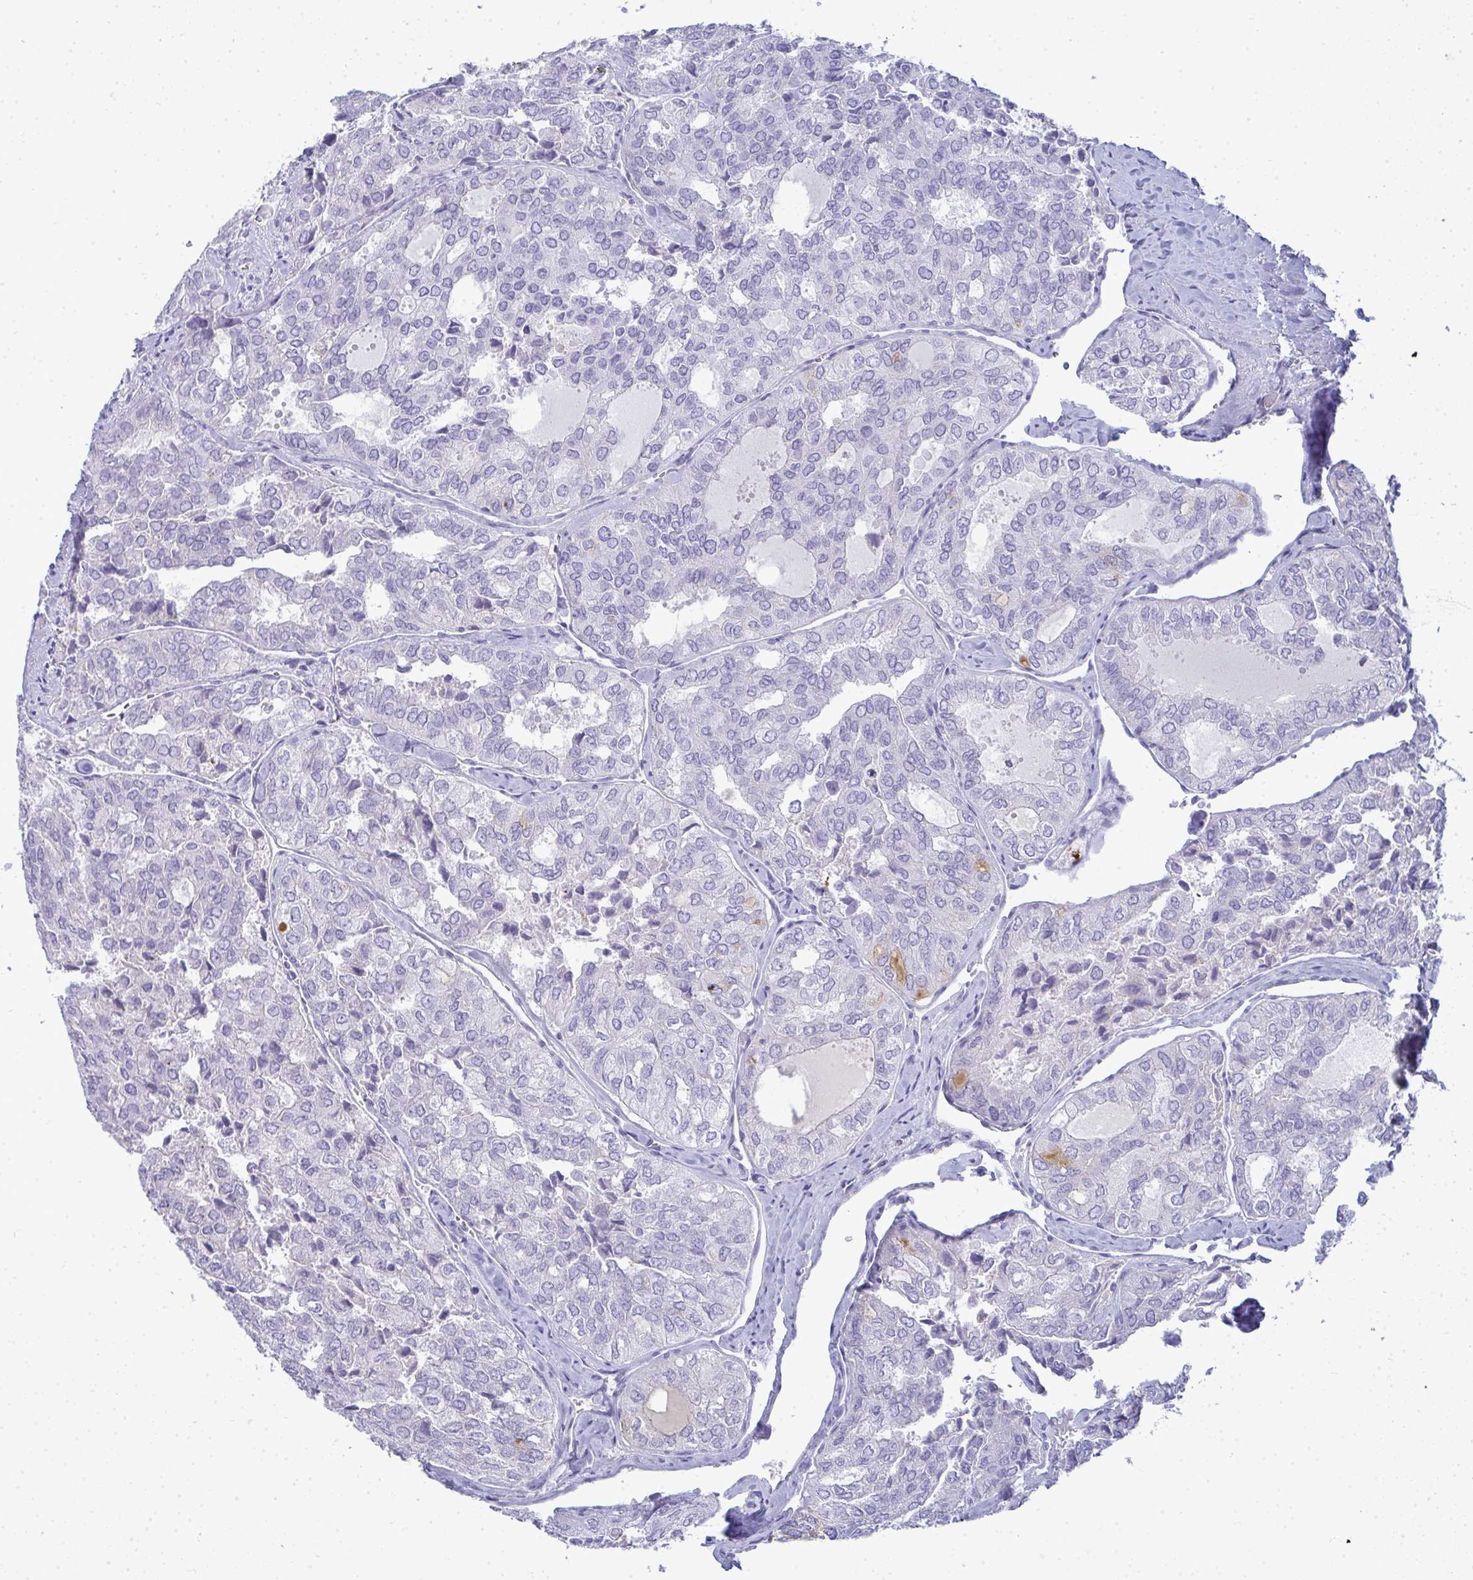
{"staining": {"intensity": "negative", "quantity": "none", "location": "none"}, "tissue": "thyroid cancer", "cell_type": "Tumor cells", "image_type": "cancer", "snomed": [{"axis": "morphology", "description": "Follicular adenoma carcinoma, NOS"}, {"axis": "topography", "description": "Thyroid gland"}], "caption": "A high-resolution micrograph shows IHC staining of follicular adenoma carcinoma (thyroid), which exhibits no significant positivity in tumor cells. (Brightfield microscopy of DAB (3,3'-diaminobenzidine) immunohistochemistry (IHC) at high magnification).", "gene": "ZNF182", "patient": {"sex": "male", "age": 75}}